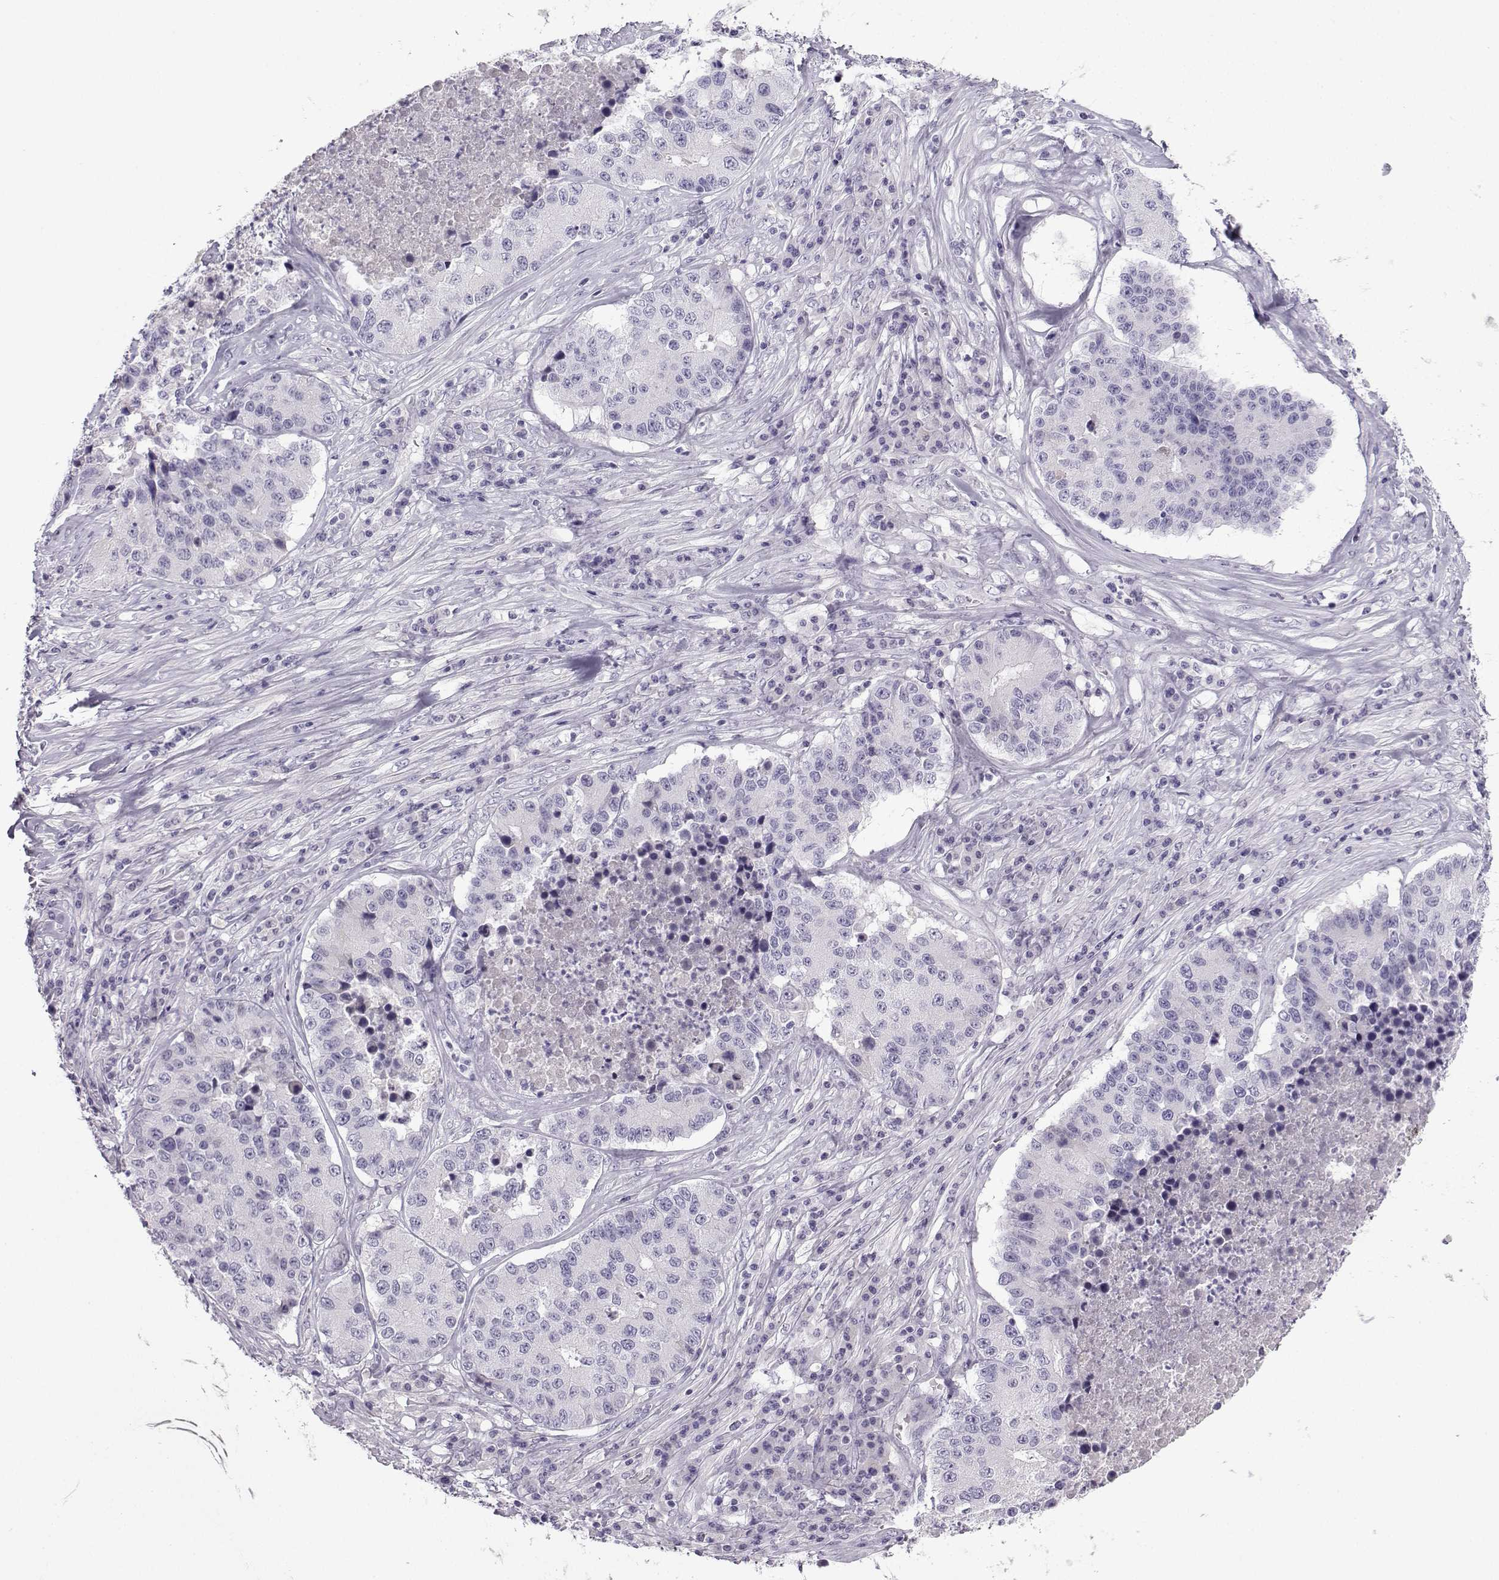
{"staining": {"intensity": "negative", "quantity": "none", "location": "none"}, "tissue": "stomach cancer", "cell_type": "Tumor cells", "image_type": "cancer", "snomed": [{"axis": "morphology", "description": "Adenocarcinoma, NOS"}, {"axis": "topography", "description": "Stomach"}], "caption": "Tumor cells show no significant protein expression in adenocarcinoma (stomach).", "gene": "ARMC2", "patient": {"sex": "male", "age": 71}}